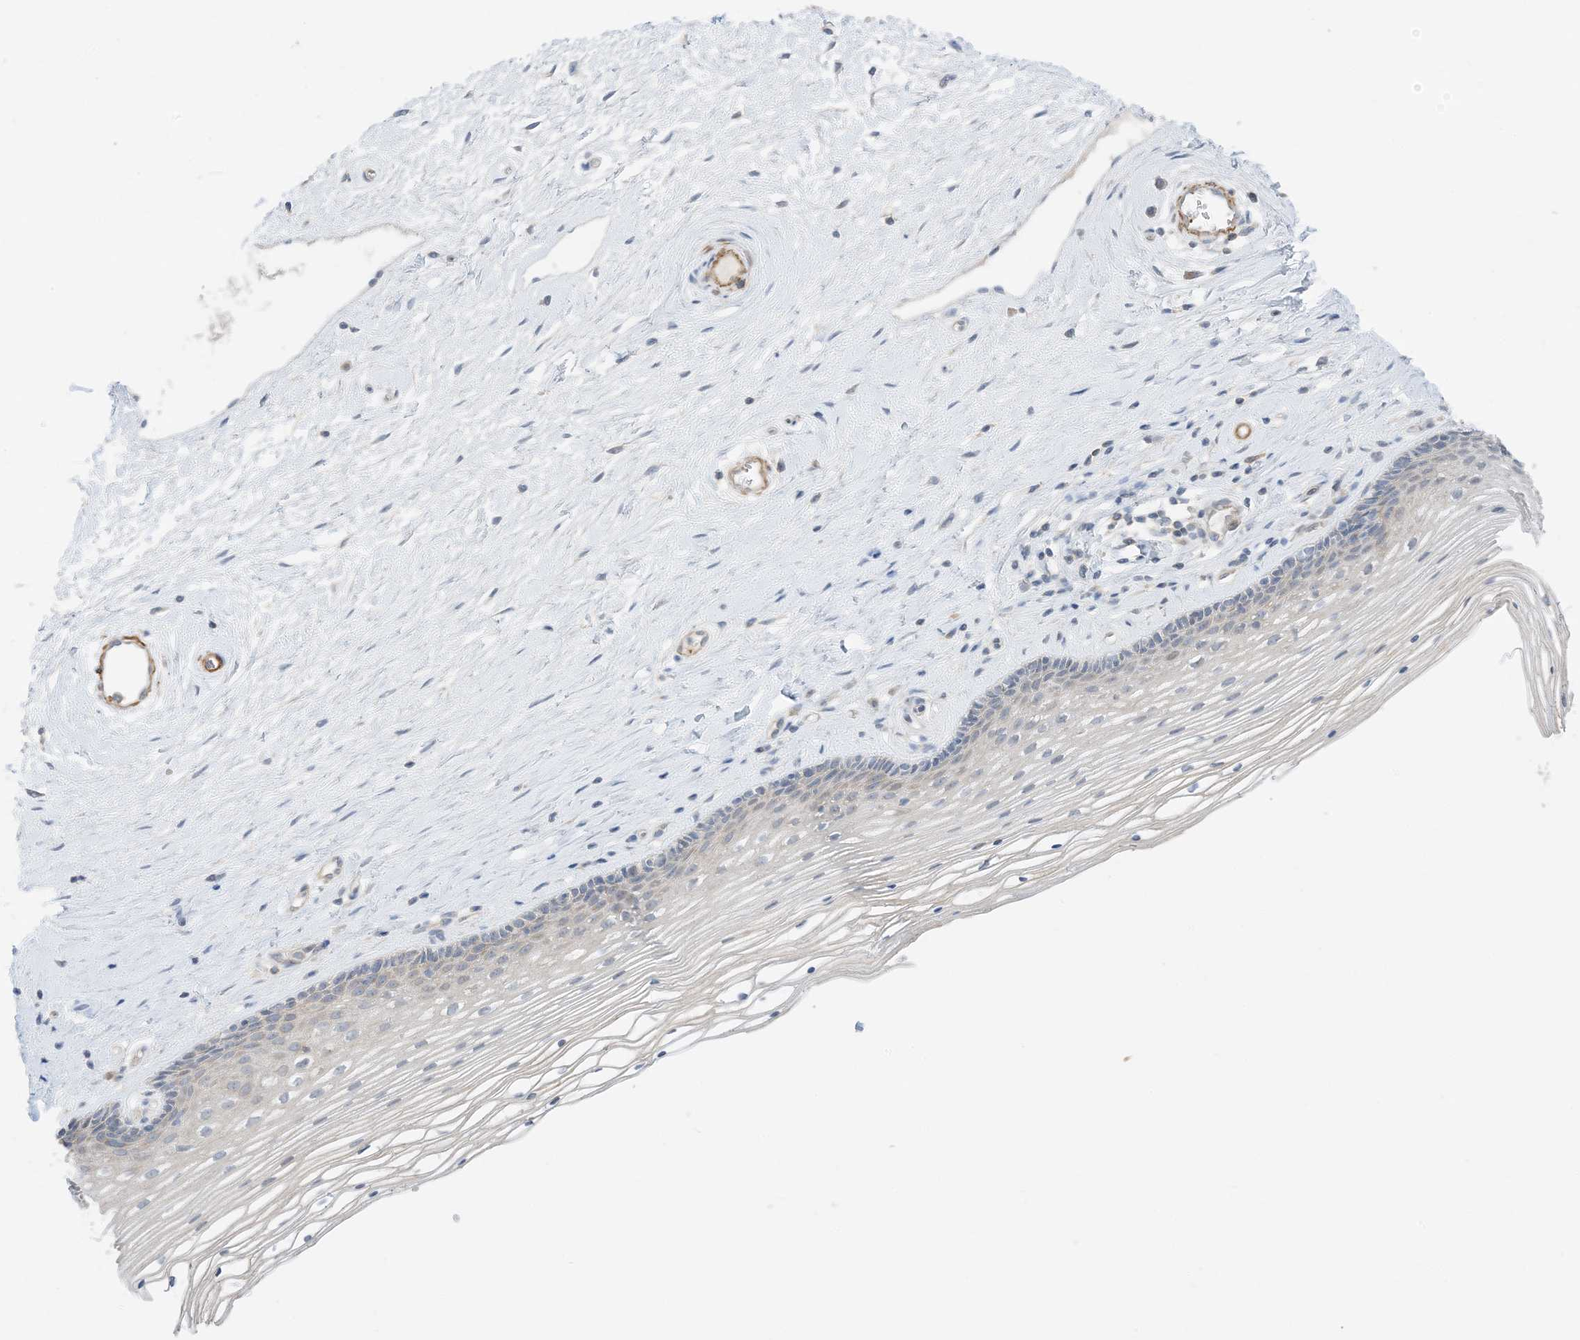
{"staining": {"intensity": "negative", "quantity": "none", "location": "none"}, "tissue": "vagina", "cell_type": "Squamous epithelial cells", "image_type": "normal", "snomed": [{"axis": "morphology", "description": "Normal tissue, NOS"}, {"axis": "topography", "description": "Vagina"}], "caption": "Immunohistochemistry of benign vagina reveals no positivity in squamous epithelial cells.", "gene": "KIFBP", "patient": {"sex": "female", "age": 46}}